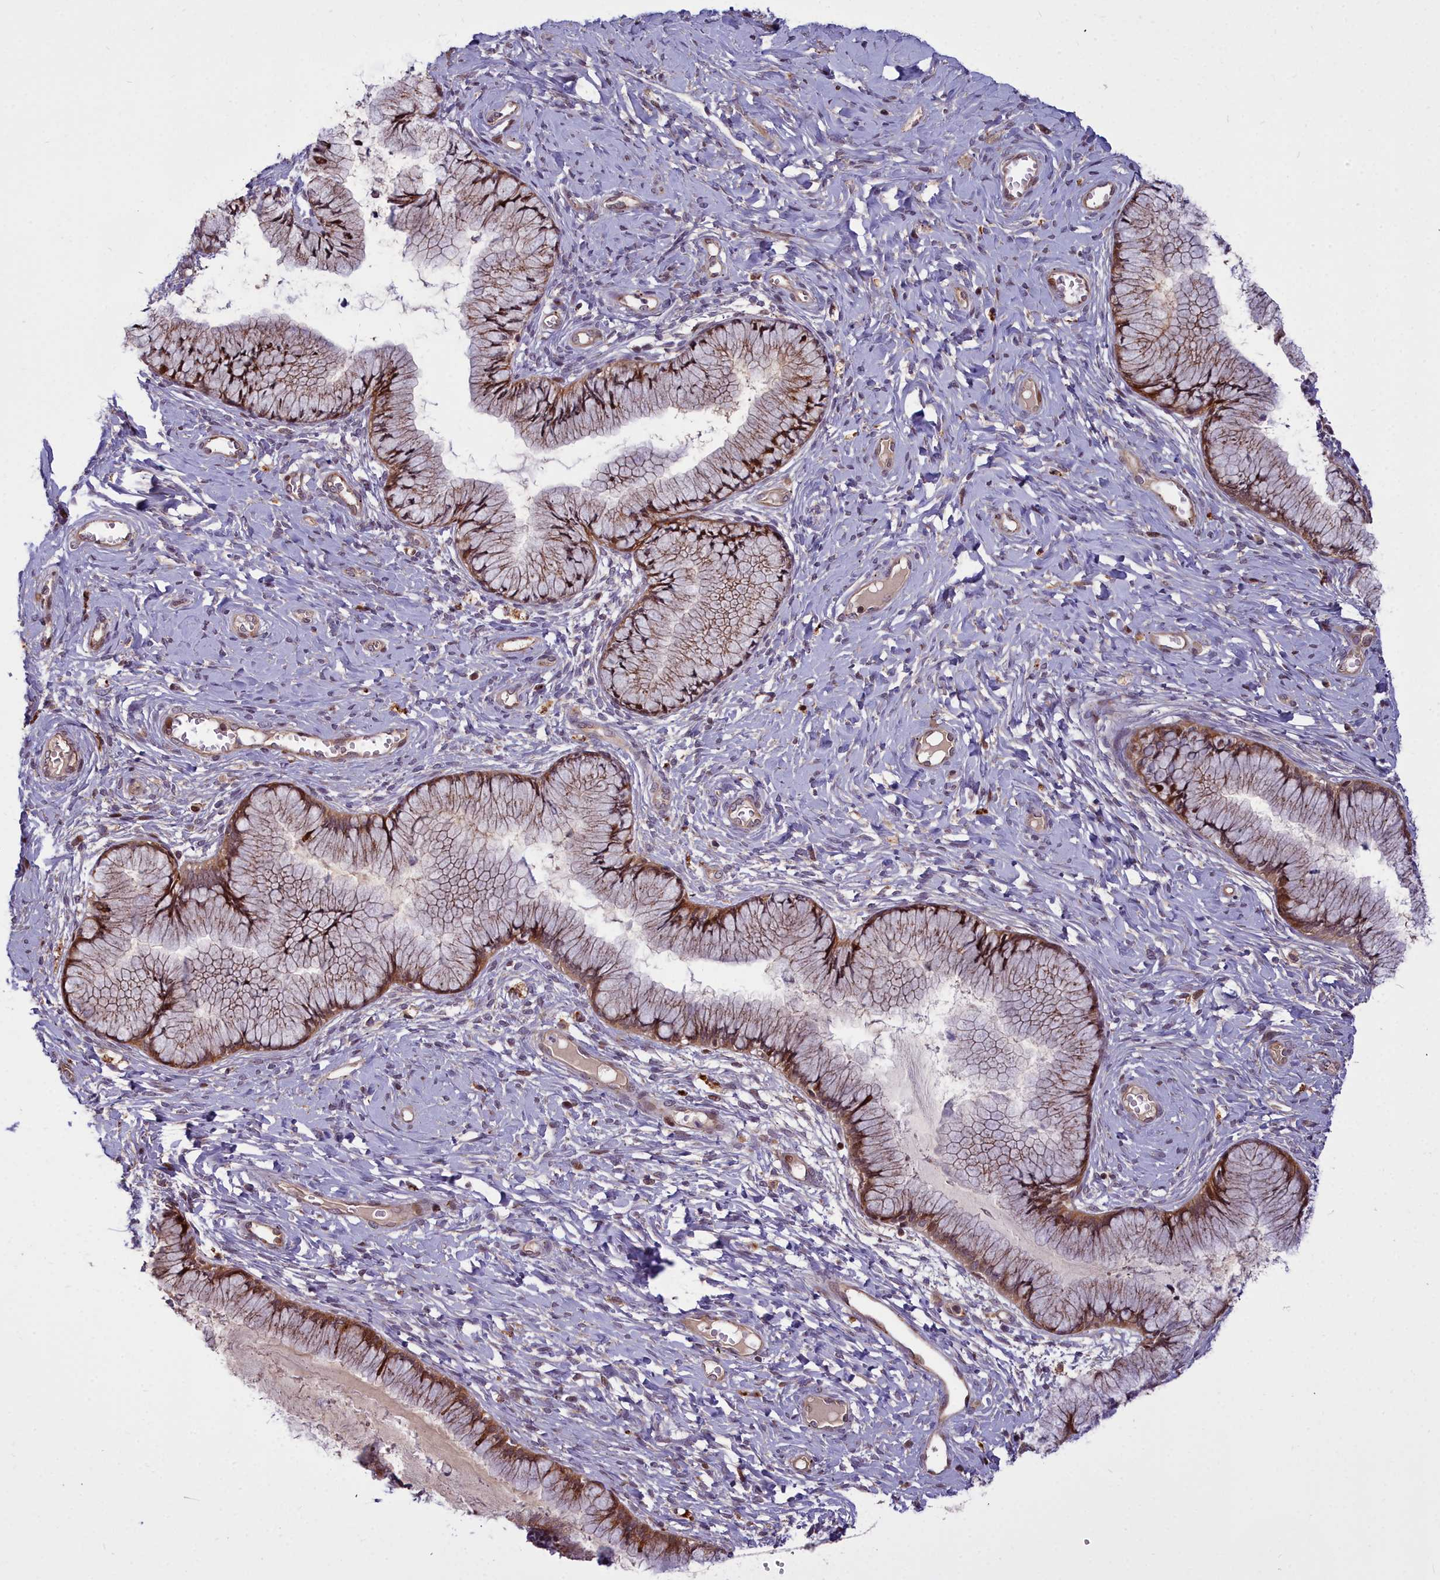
{"staining": {"intensity": "moderate", "quantity": ">75%", "location": "cytoplasmic/membranous,nuclear"}, "tissue": "cervix", "cell_type": "Glandular cells", "image_type": "normal", "snomed": [{"axis": "morphology", "description": "Normal tissue, NOS"}, {"axis": "topography", "description": "Cervix"}], "caption": "Brown immunohistochemical staining in normal cervix reveals moderate cytoplasmic/membranous,nuclear positivity in approximately >75% of glandular cells.", "gene": "GLYATL3", "patient": {"sex": "female", "age": 42}}